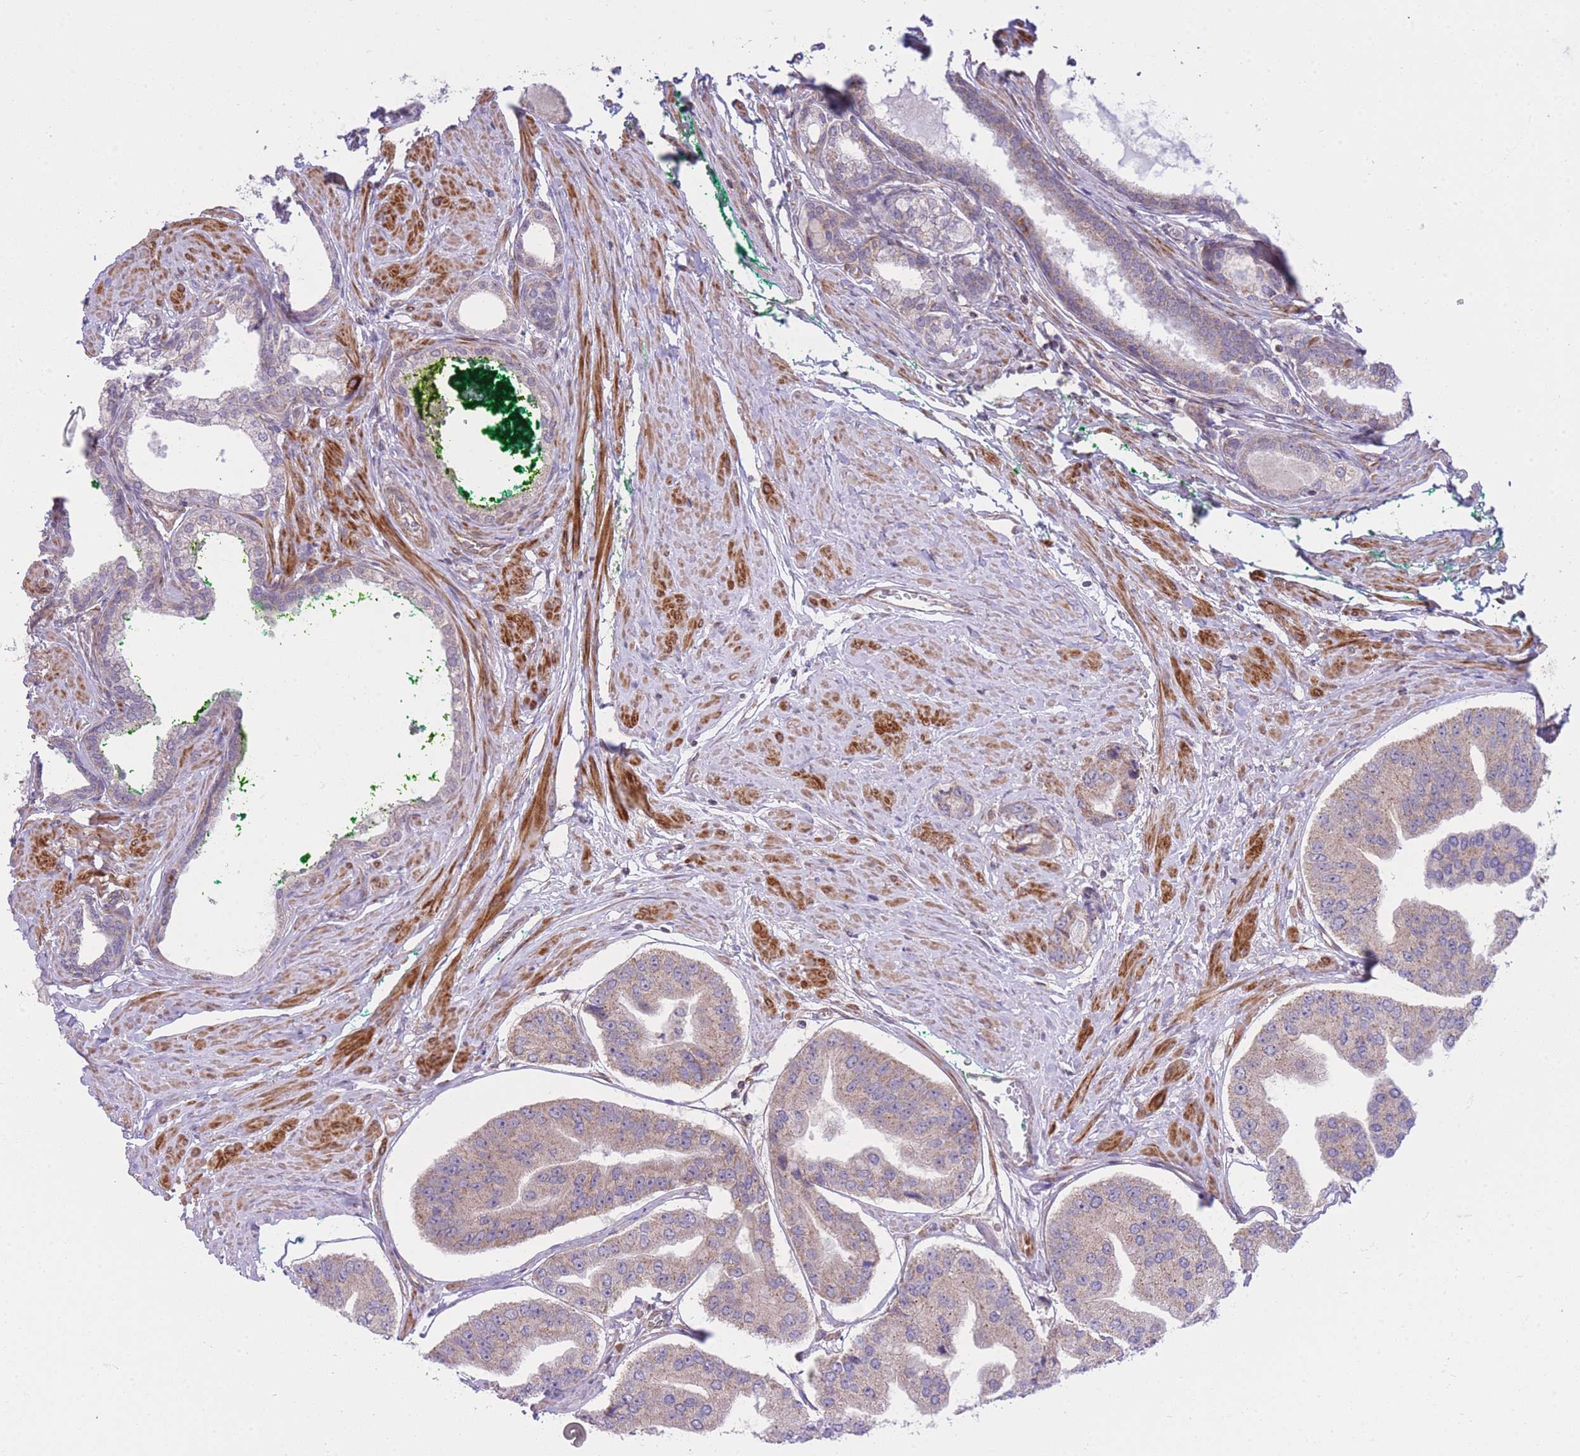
{"staining": {"intensity": "weak", "quantity": "25%-75%", "location": "cytoplasmic/membranous"}, "tissue": "prostate cancer", "cell_type": "Tumor cells", "image_type": "cancer", "snomed": [{"axis": "morphology", "description": "Adenocarcinoma, High grade"}, {"axis": "topography", "description": "Prostate"}], "caption": "IHC image of human high-grade adenocarcinoma (prostate) stained for a protein (brown), which shows low levels of weak cytoplasmic/membranous expression in approximately 25%-75% of tumor cells.", "gene": "CTBP1", "patient": {"sex": "male", "age": 63}}